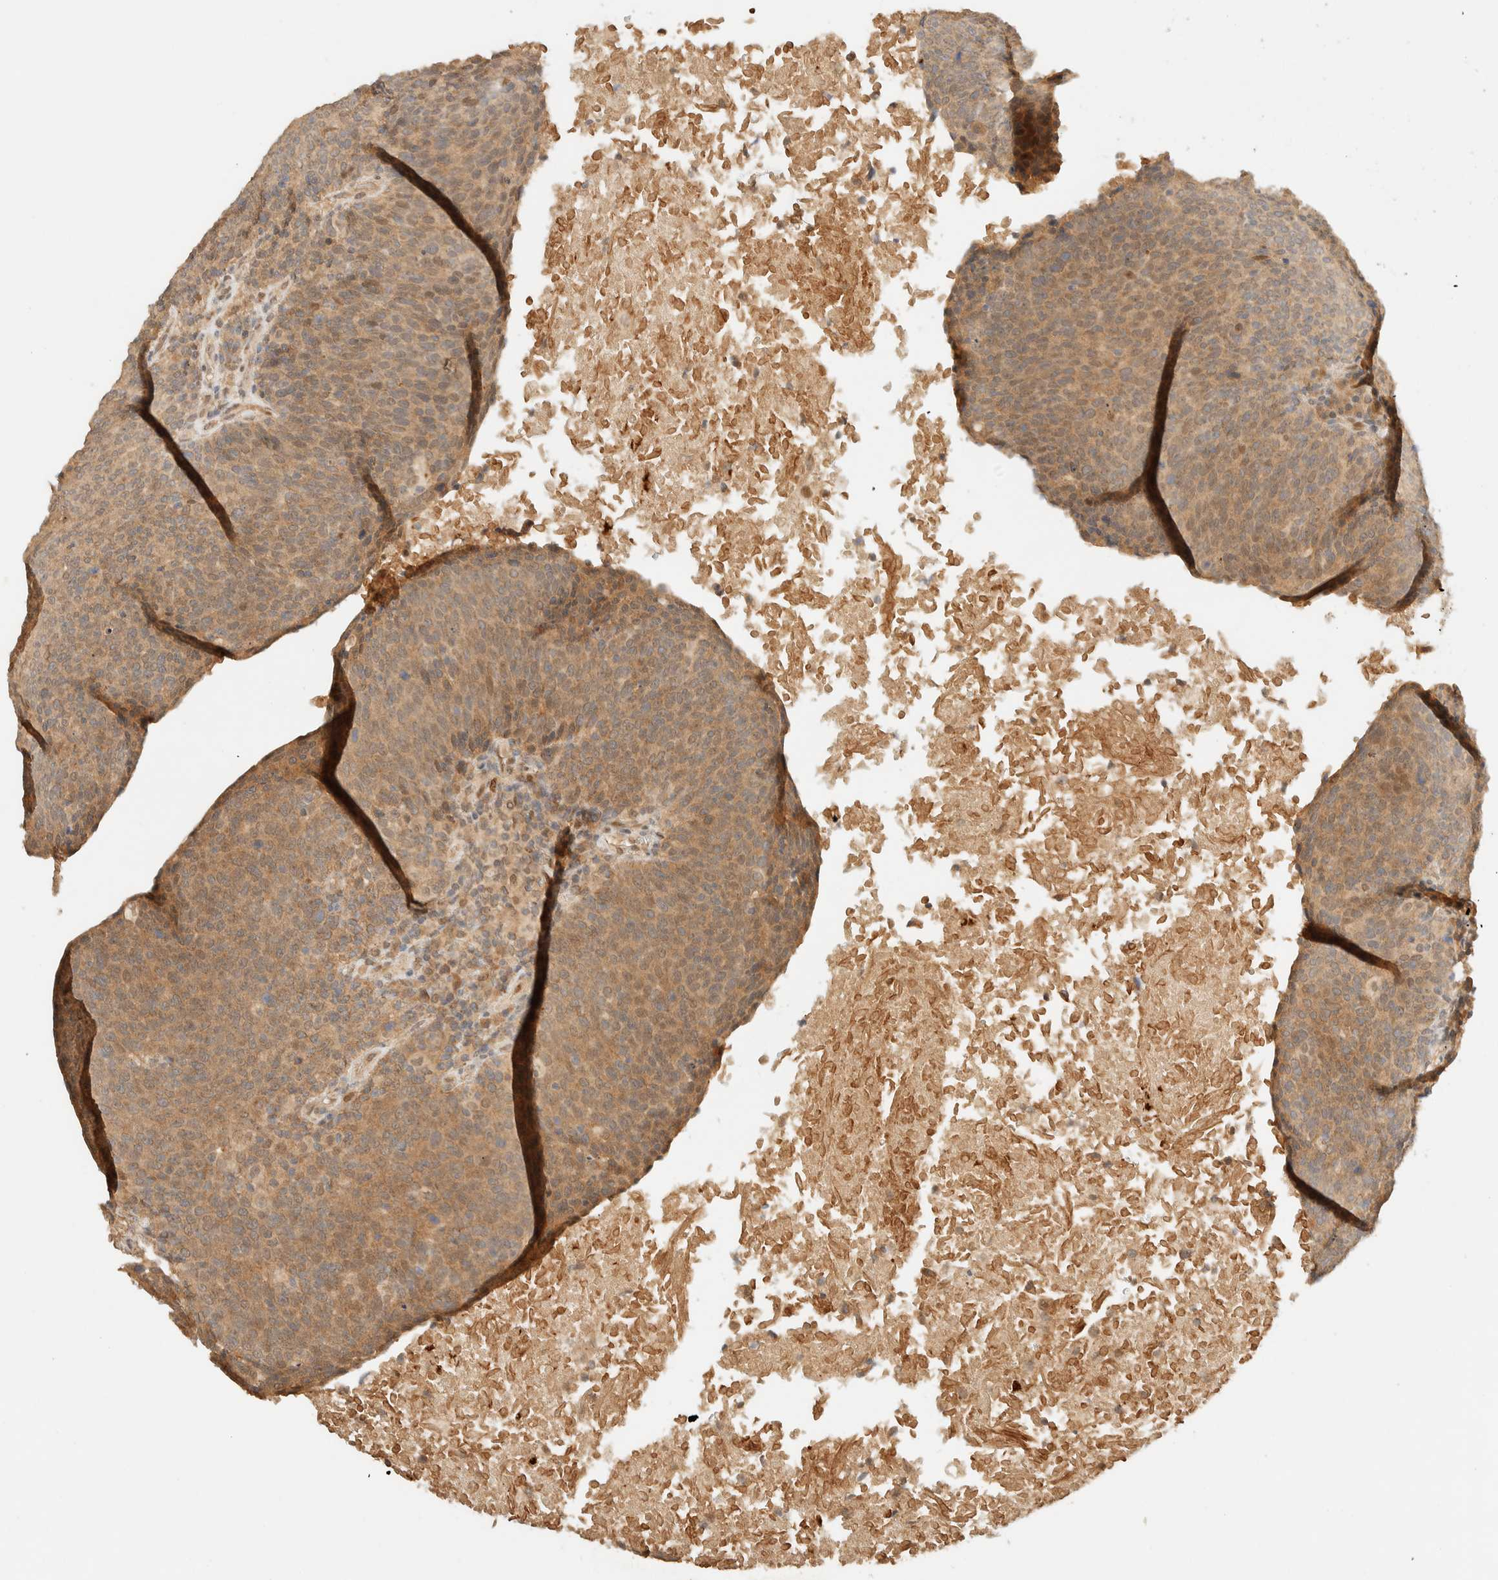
{"staining": {"intensity": "moderate", "quantity": ">75%", "location": "cytoplasmic/membranous"}, "tissue": "head and neck cancer", "cell_type": "Tumor cells", "image_type": "cancer", "snomed": [{"axis": "morphology", "description": "Squamous cell carcinoma, NOS"}, {"axis": "morphology", "description": "Squamous cell carcinoma, metastatic, NOS"}, {"axis": "topography", "description": "Lymph node"}, {"axis": "topography", "description": "Head-Neck"}], "caption": "A brown stain shows moderate cytoplasmic/membranous staining of a protein in head and neck cancer (metastatic squamous cell carcinoma) tumor cells.", "gene": "ZBTB34", "patient": {"sex": "male", "age": 62}}